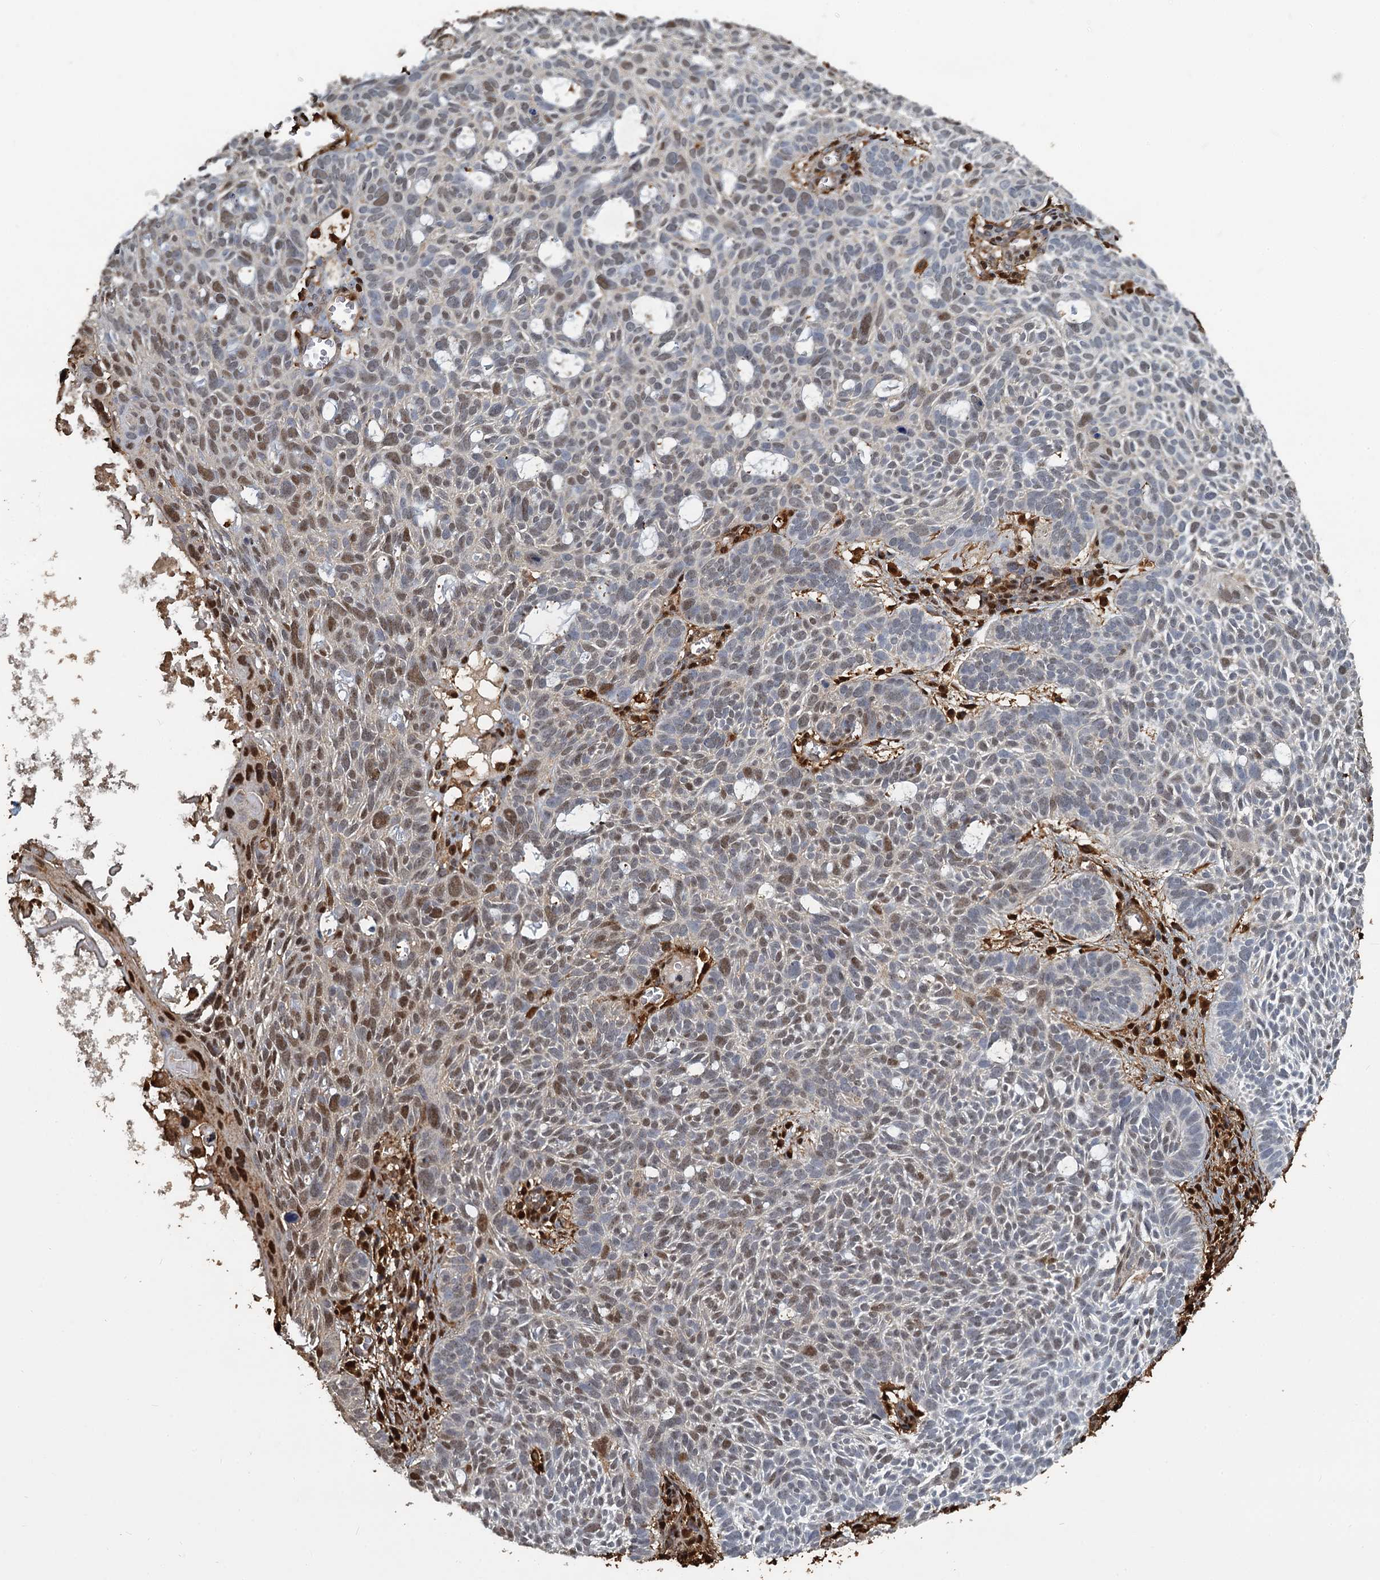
{"staining": {"intensity": "weak", "quantity": "<25%", "location": "nuclear"}, "tissue": "skin cancer", "cell_type": "Tumor cells", "image_type": "cancer", "snomed": [{"axis": "morphology", "description": "Basal cell carcinoma"}, {"axis": "topography", "description": "Skin"}], "caption": "High power microscopy micrograph of an immunohistochemistry (IHC) photomicrograph of skin cancer (basal cell carcinoma), revealing no significant positivity in tumor cells.", "gene": "S100A6", "patient": {"sex": "male", "age": 69}}